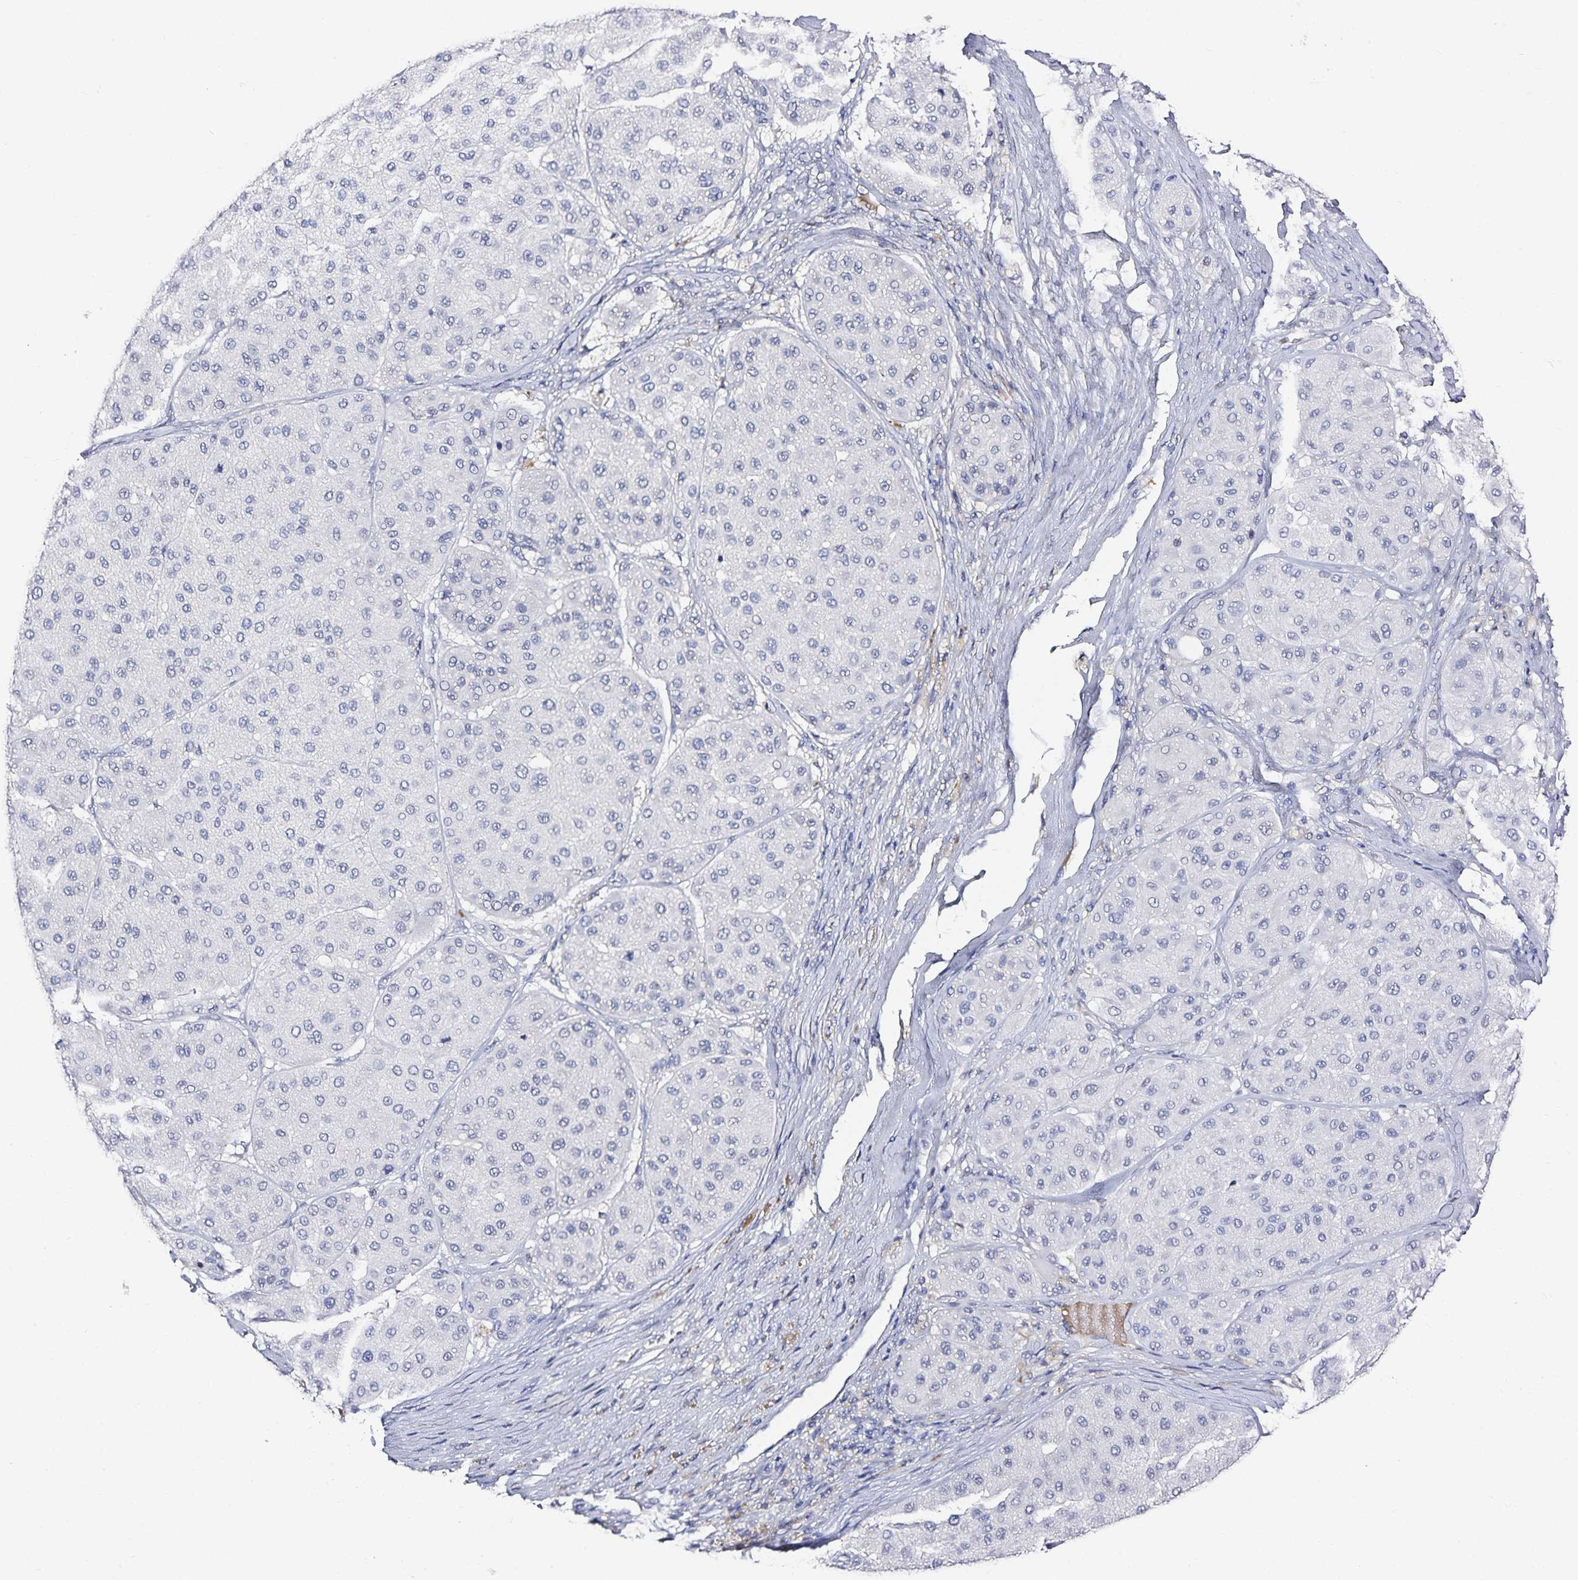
{"staining": {"intensity": "negative", "quantity": "none", "location": "none"}, "tissue": "melanoma", "cell_type": "Tumor cells", "image_type": "cancer", "snomed": [{"axis": "morphology", "description": "Malignant melanoma, Metastatic site"}, {"axis": "topography", "description": "Smooth muscle"}], "caption": "The photomicrograph demonstrates no staining of tumor cells in malignant melanoma (metastatic site).", "gene": "TTR", "patient": {"sex": "male", "age": 41}}